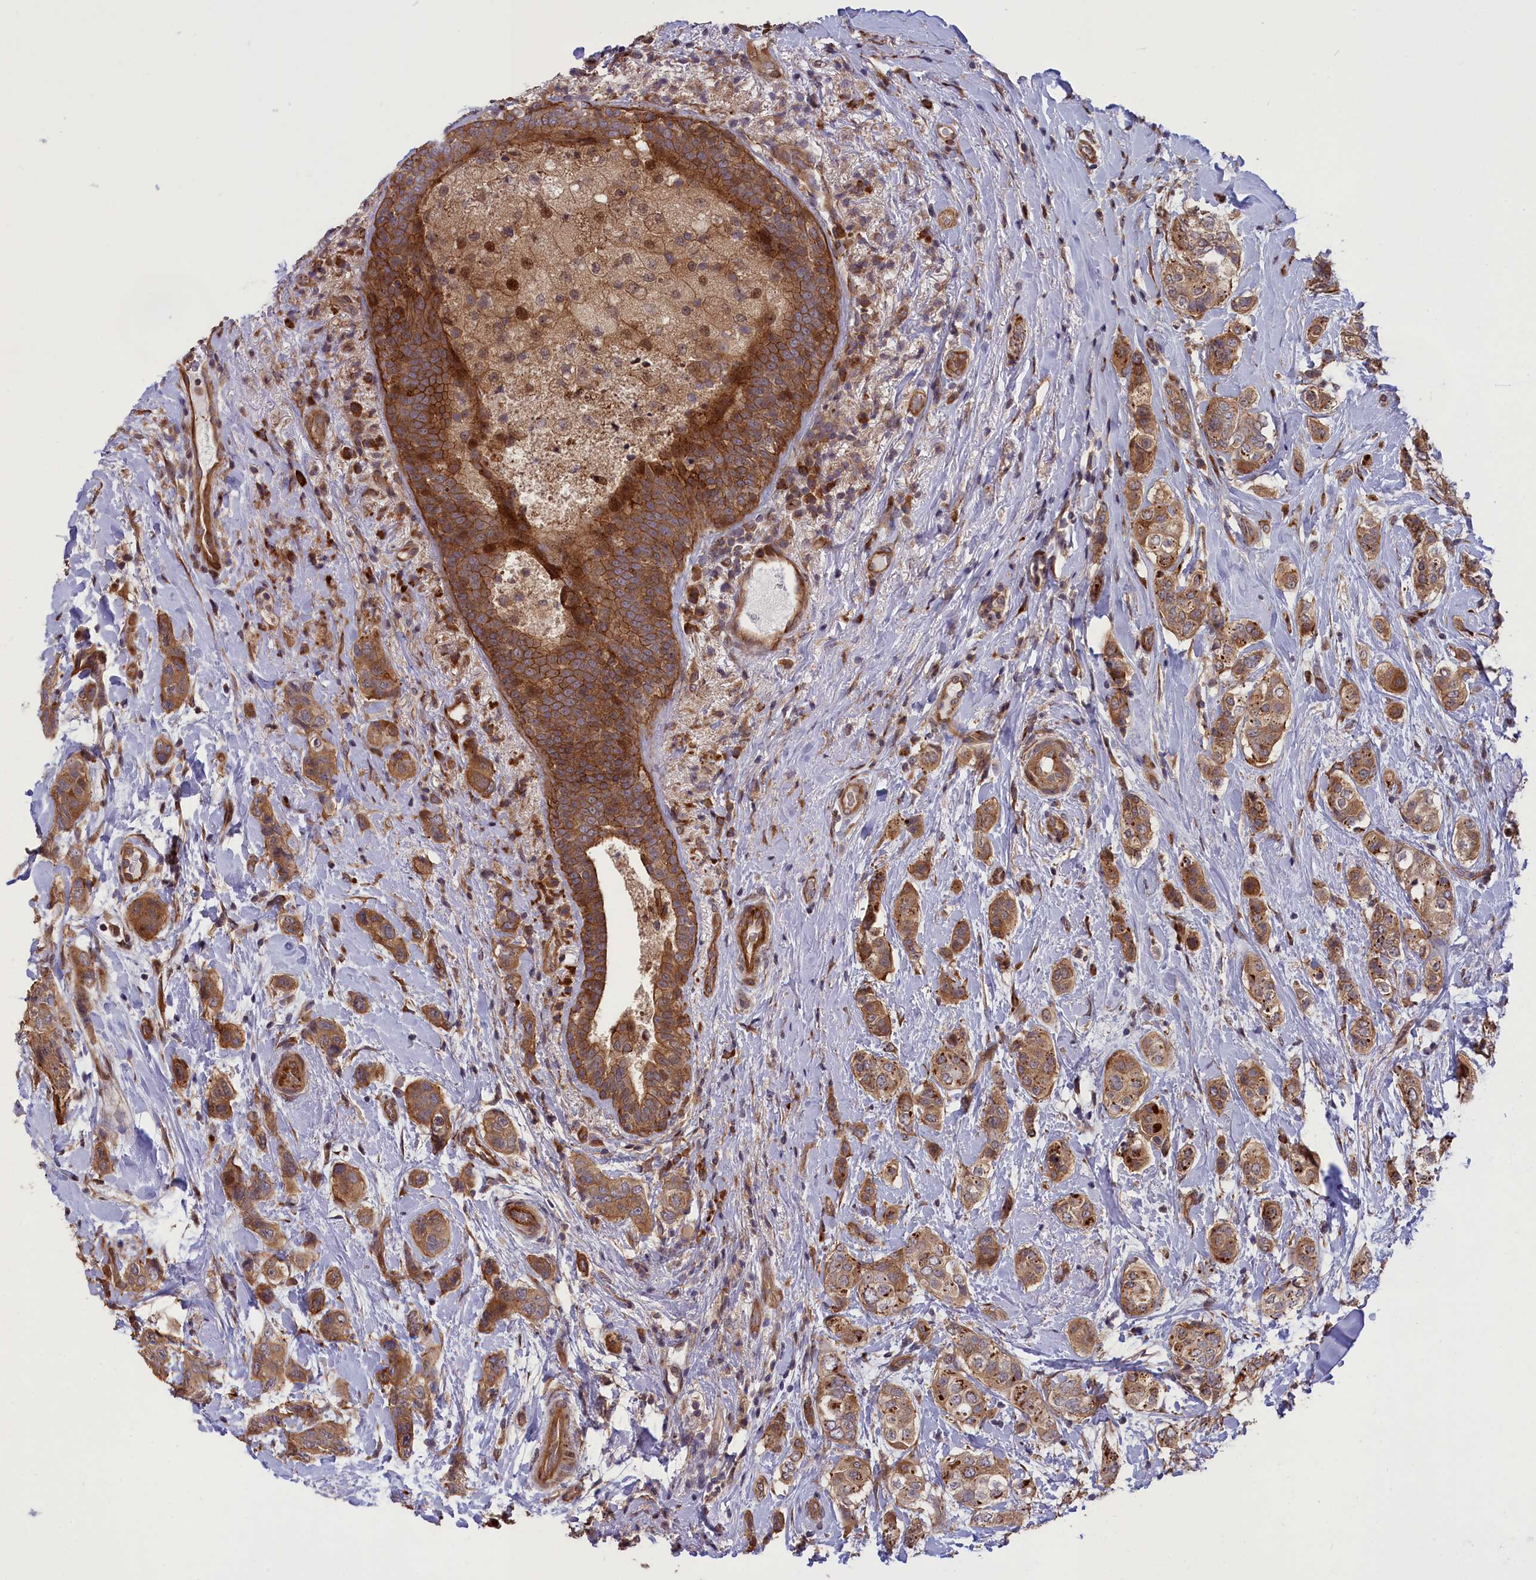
{"staining": {"intensity": "moderate", "quantity": ">75%", "location": "cytoplasmic/membranous"}, "tissue": "breast cancer", "cell_type": "Tumor cells", "image_type": "cancer", "snomed": [{"axis": "morphology", "description": "Lobular carcinoma"}, {"axis": "topography", "description": "Breast"}], "caption": "Immunohistochemical staining of breast cancer demonstrates moderate cytoplasmic/membranous protein positivity in approximately >75% of tumor cells.", "gene": "DDX60L", "patient": {"sex": "female", "age": 51}}